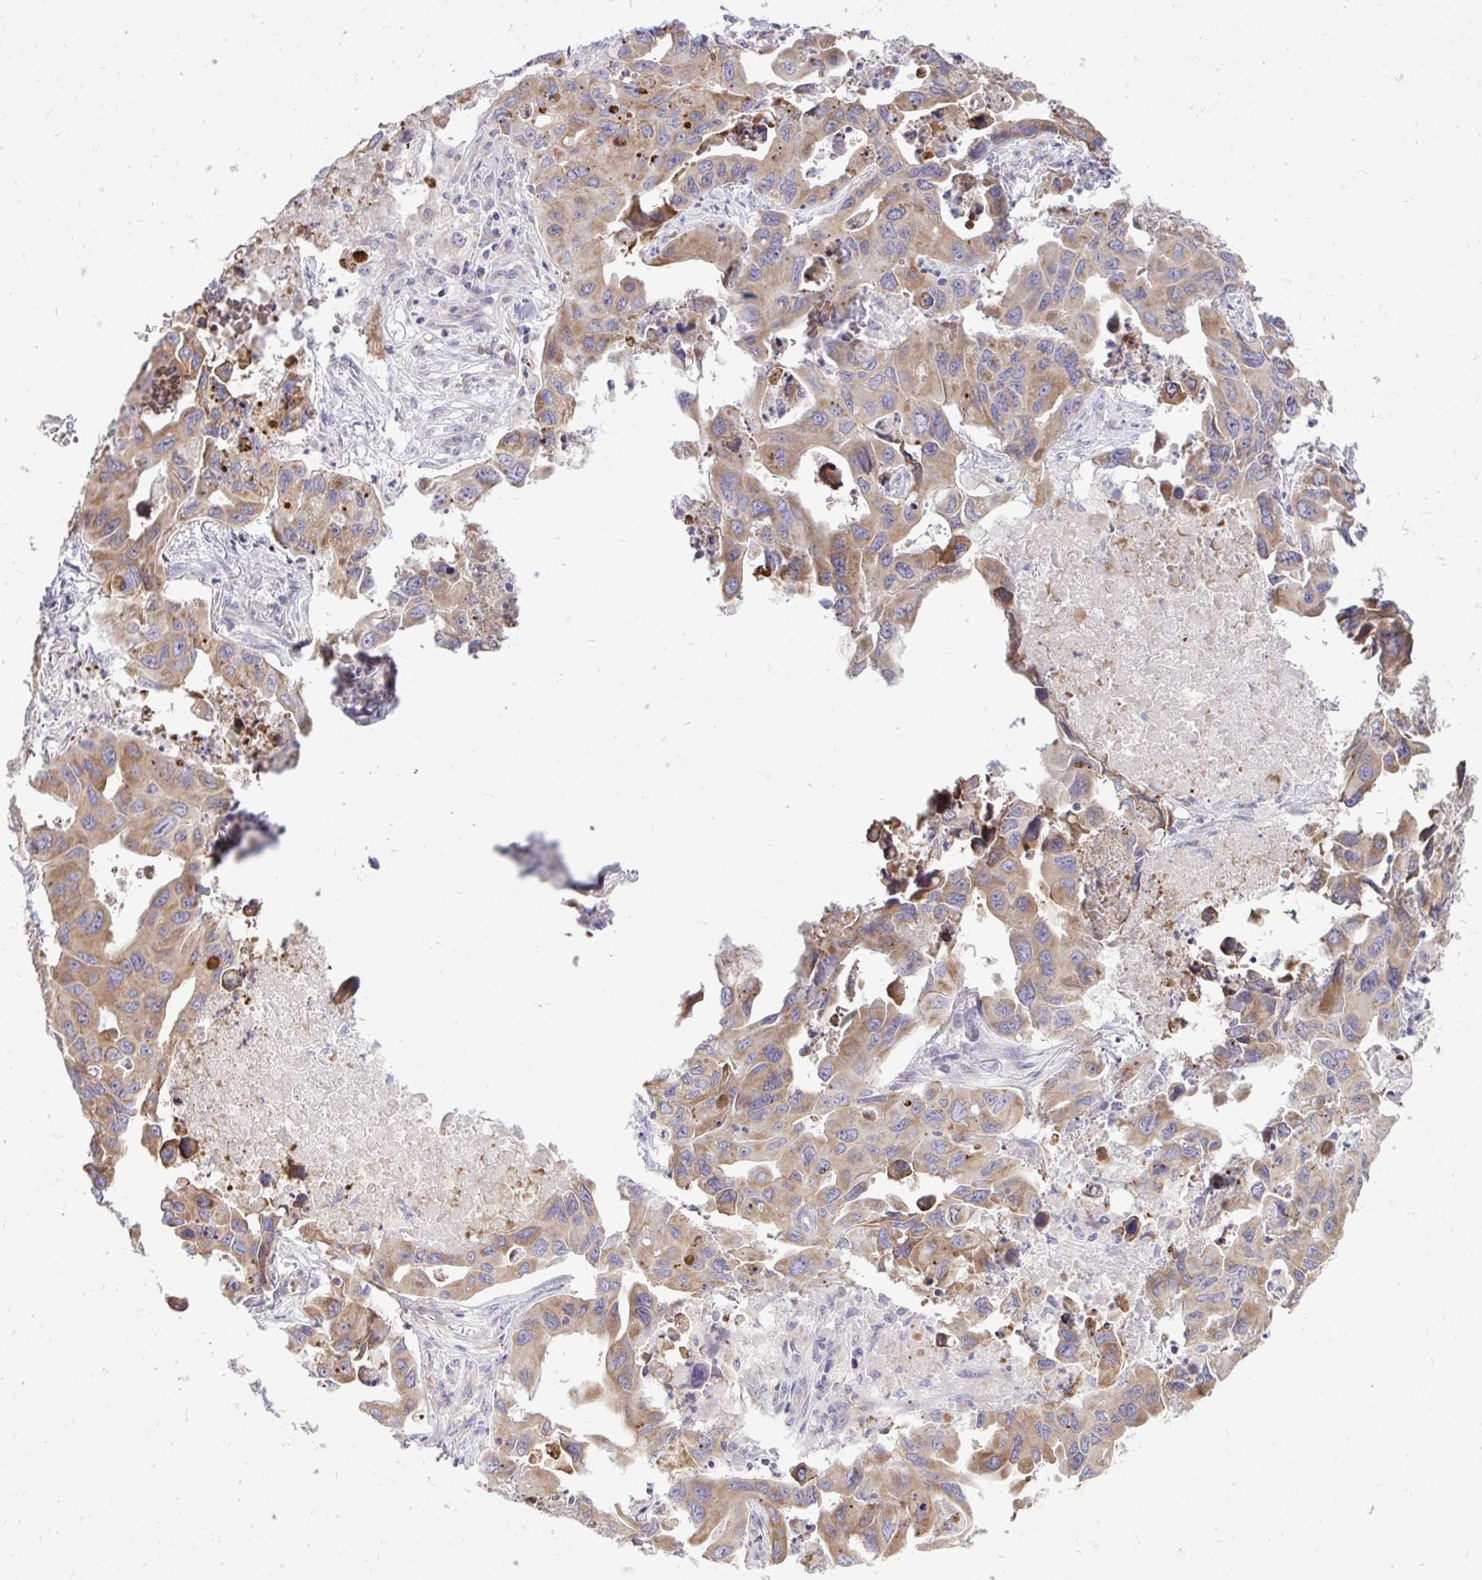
{"staining": {"intensity": "weak", "quantity": ">75%", "location": "cytoplasmic/membranous"}, "tissue": "lung cancer", "cell_type": "Tumor cells", "image_type": "cancer", "snomed": [{"axis": "morphology", "description": "Adenocarcinoma, NOS"}, {"axis": "topography", "description": "Lung"}], "caption": "The histopathology image demonstrates a brown stain indicating the presence of a protein in the cytoplasmic/membranous of tumor cells in lung adenocarcinoma.", "gene": "METTL9", "patient": {"sex": "male", "age": 64}}